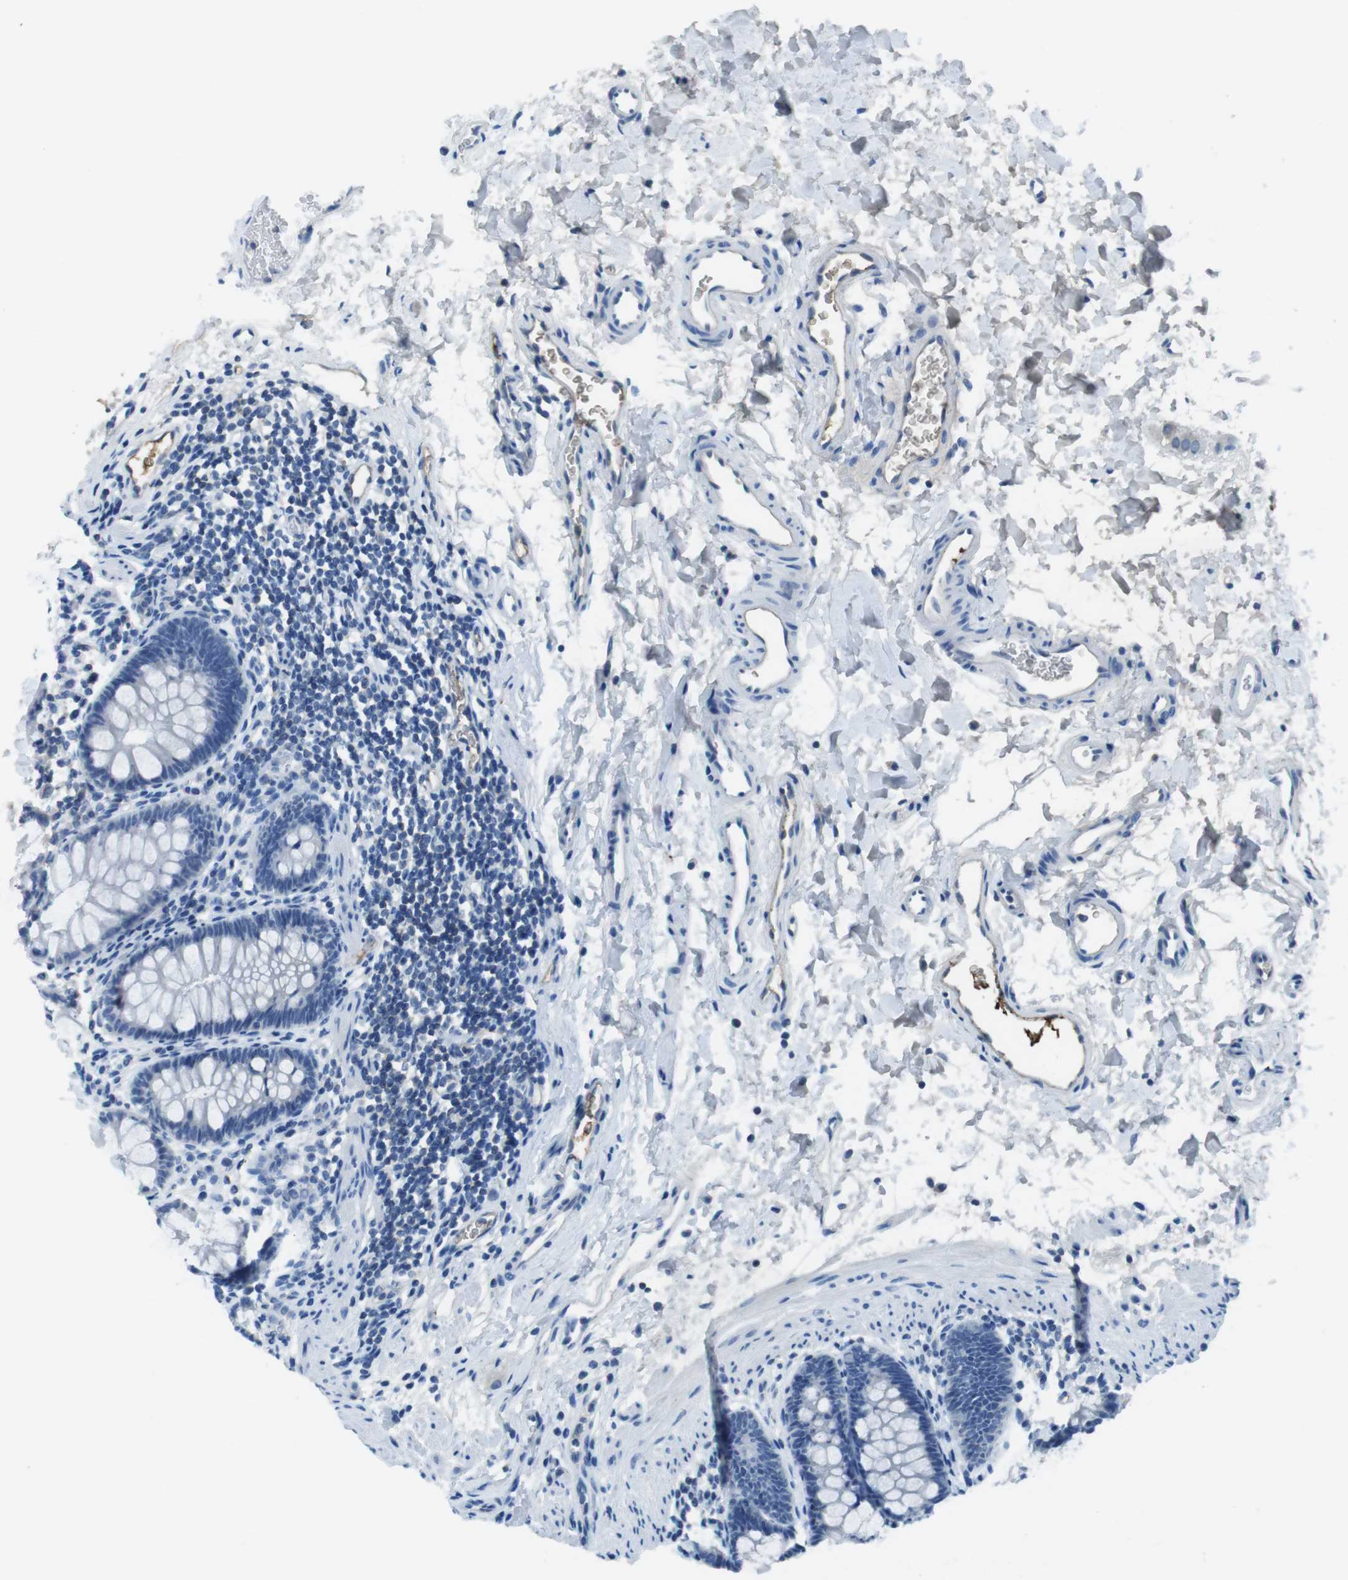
{"staining": {"intensity": "negative", "quantity": "none", "location": "none"}, "tissue": "rectum", "cell_type": "Glandular cells", "image_type": "normal", "snomed": [{"axis": "morphology", "description": "Normal tissue, NOS"}, {"axis": "topography", "description": "Rectum"}], "caption": "The photomicrograph demonstrates no staining of glandular cells in unremarkable rectum. The staining is performed using DAB (3,3'-diaminobenzidine) brown chromogen with nuclei counter-stained in using hematoxylin.", "gene": "TMPRSS15", "patient": {"sex": "female", "age": 24}}